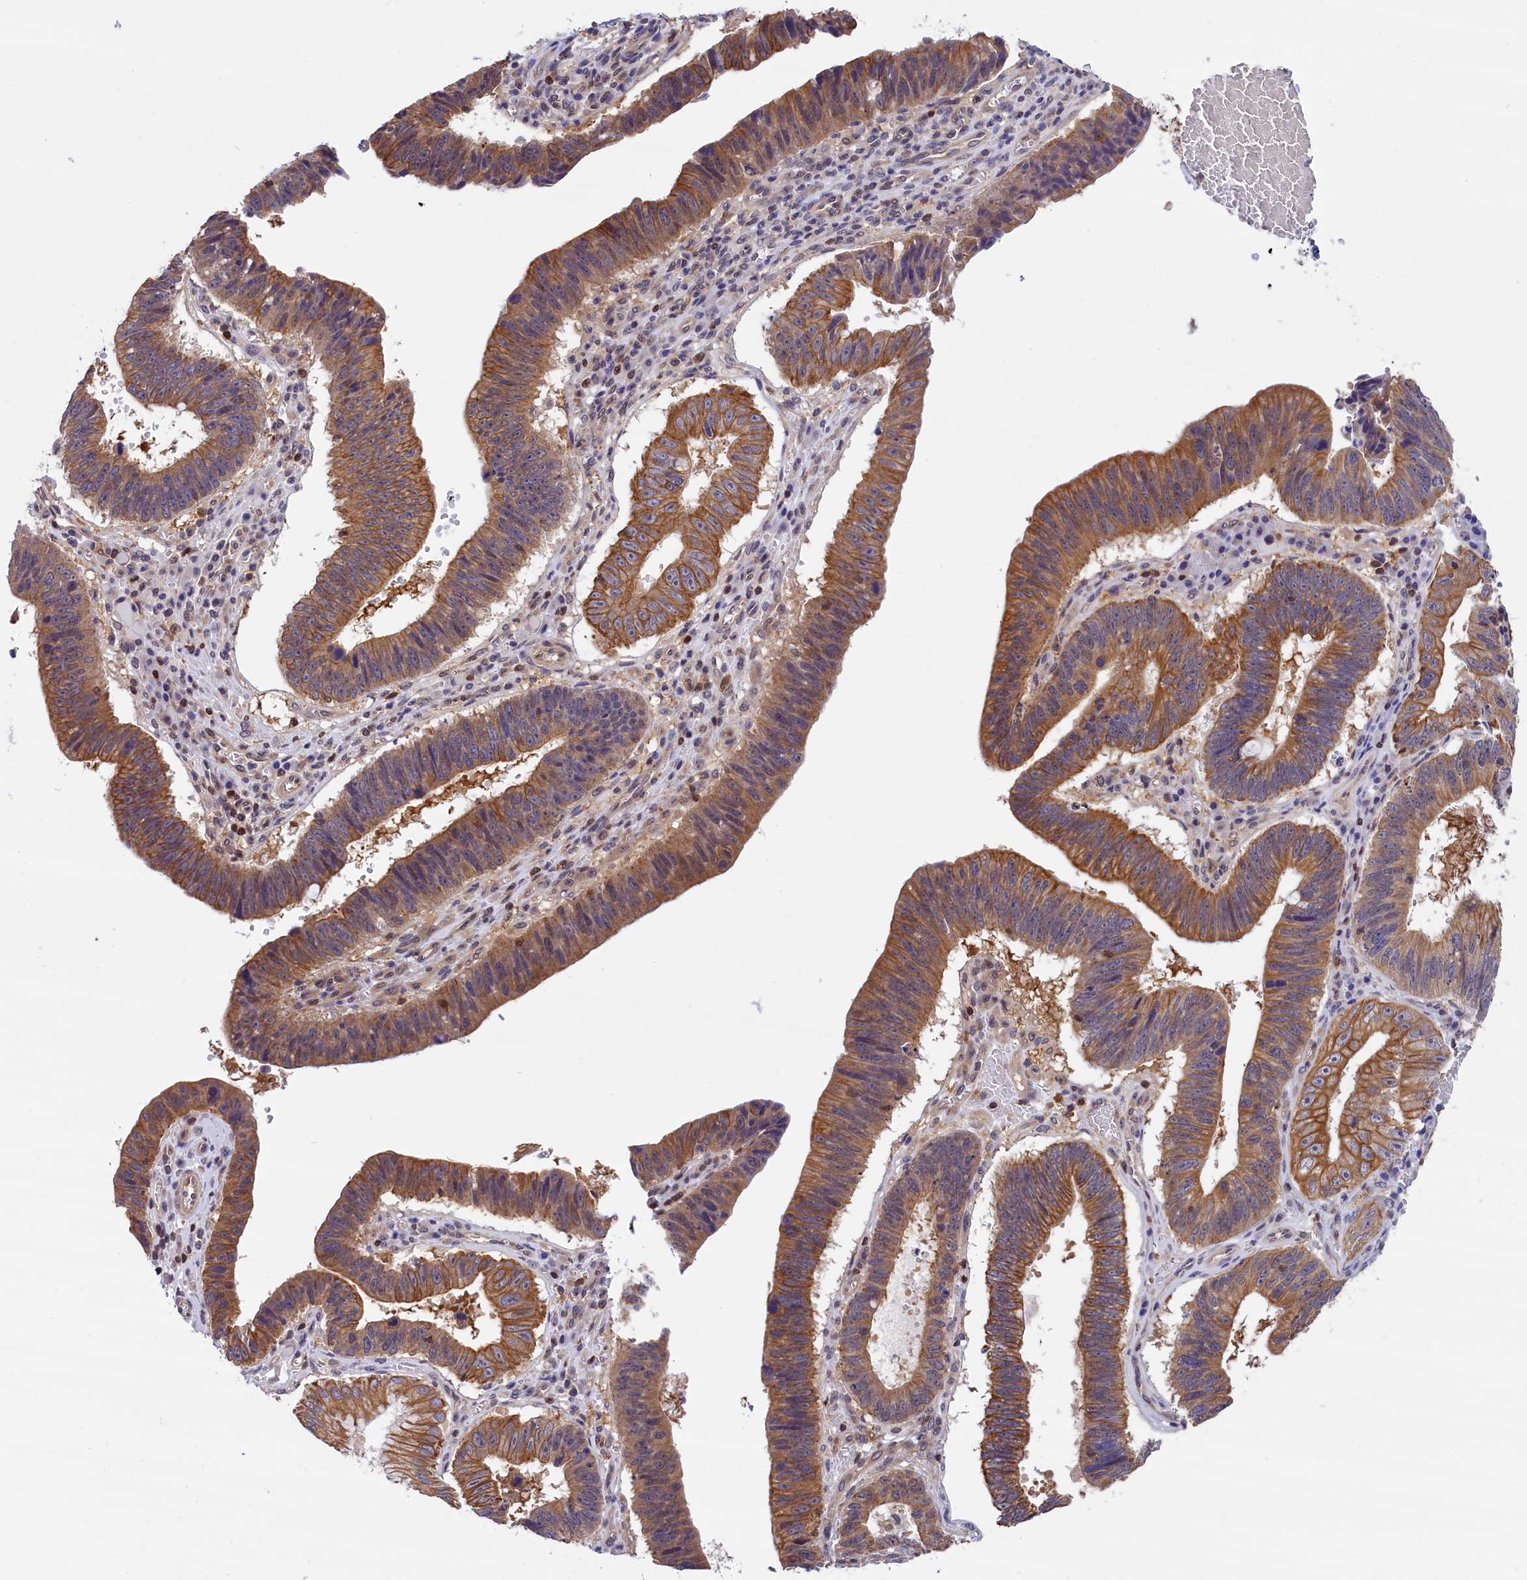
{"staining": {"intensity": "moderate", "quantity": ">75%", "location": "cytoplasmic/membranous"}, "tissue": "stomach cancer", "cell_type": "Tumor cells", "image_type": "cancer", "snomed": [{"axis": "morphology", "description": "Adenocarcinoma, NOS"}, {"axis": "topography", "description": "Stomach"}], "caption": "DAB immunohistochemical staining of stomach adenocarcinoma demonstrates moderate cytoplasmic/membranous protein staining in approximately >75% of tumor cells. The staining was performed using DAB (3,3'-diaminobenzidine), with brown indicating positive protein expression. Nuclei are stained blue with hematoxylin.", "gene": "TBCB", "patient": {"sex": "male", "age": 59}}